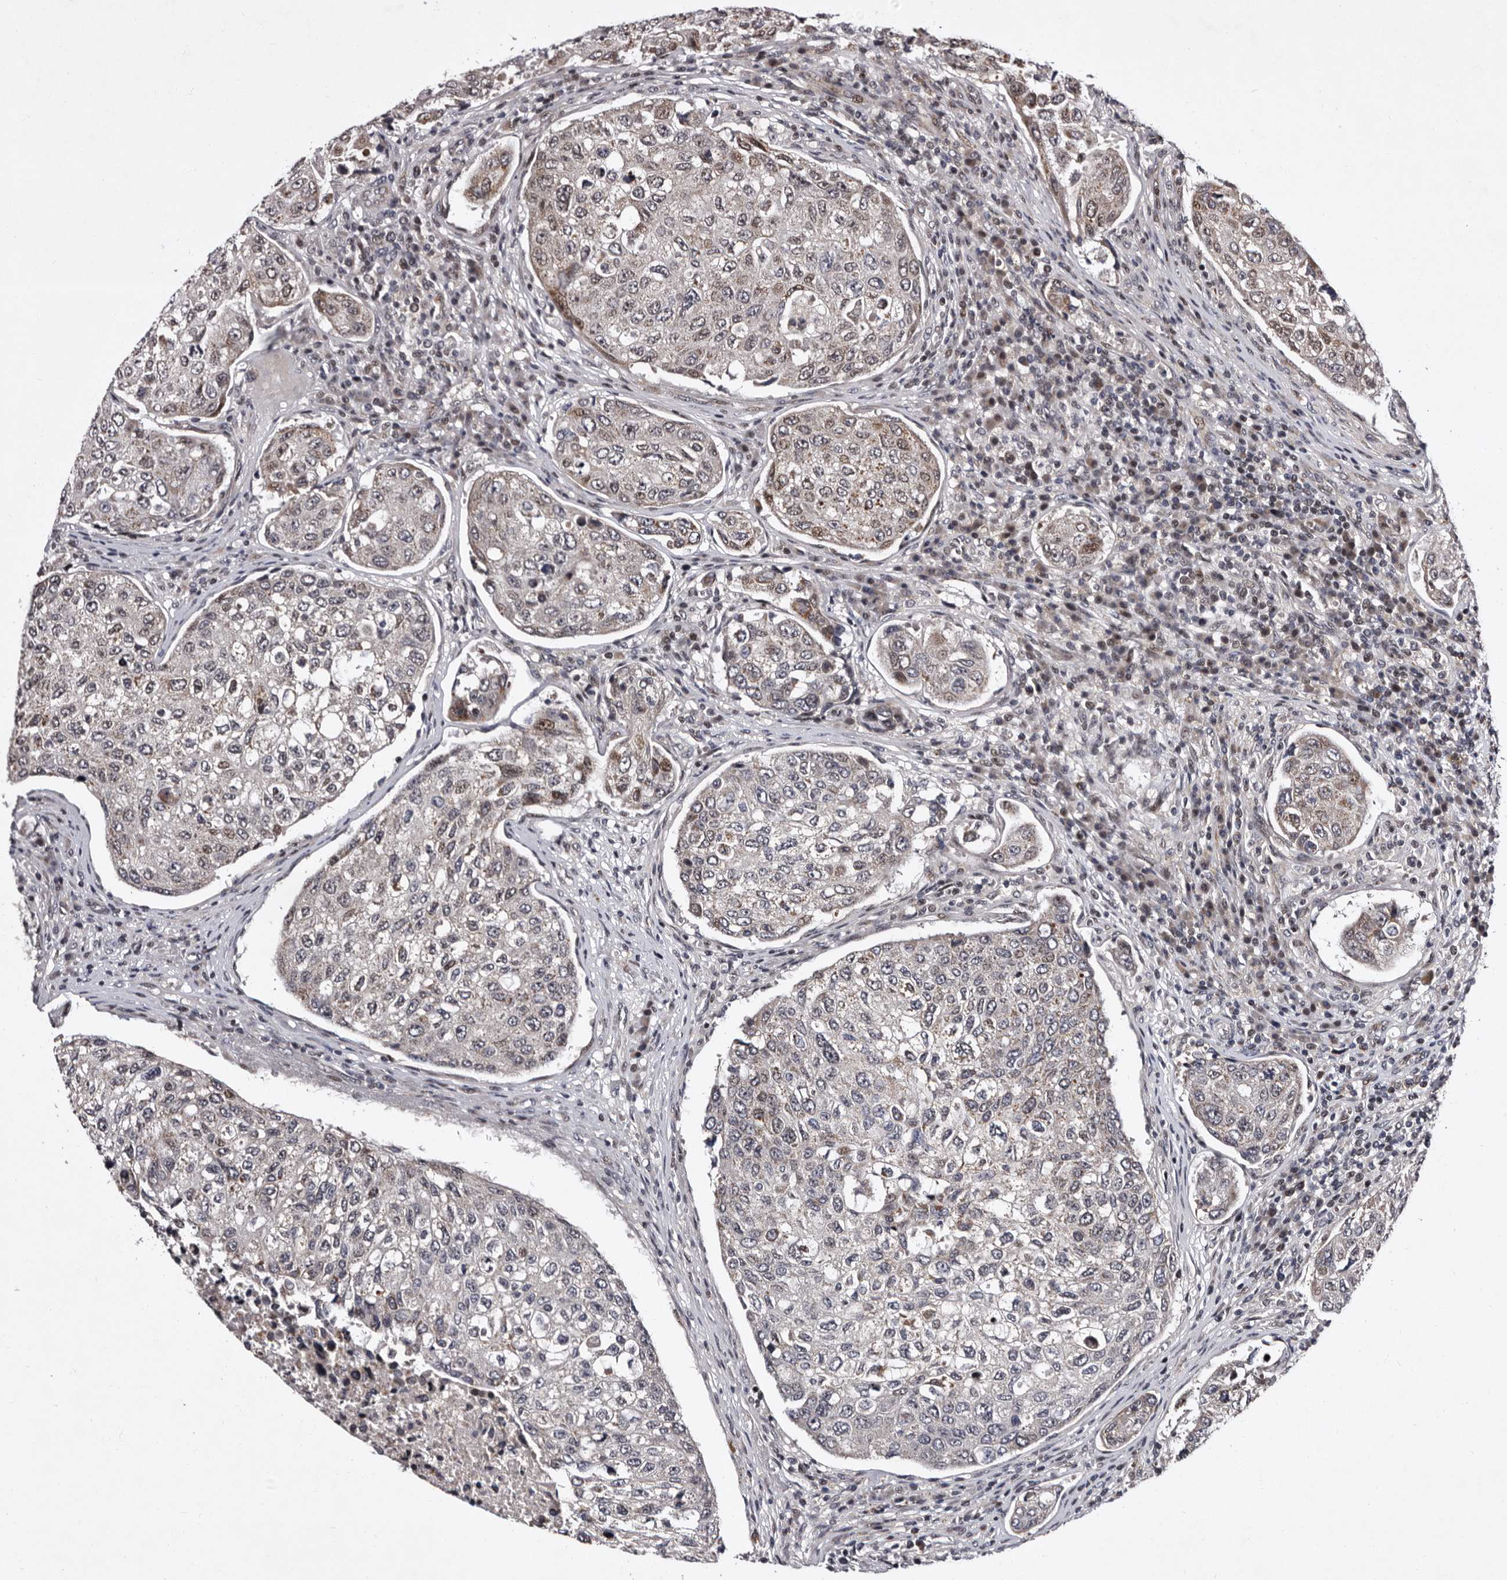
{"staining": {"intensity": "moderate", "quantity": "25%-75%", "location": "cytoplasmic/membranous,nuclear"}, "tissue": "urothelial cancer", "cell_type": "Tumor cells", "image_type": "cancer", "snomed": [{"axis": "morphology", "description": "Urothelial carcinoma, High grade"}, {"axis": "topography", "description": "Lymph node"}, {"axis": "topography", "description": "Urinary bladder"}], "caption": "Urothelial cancer stained with a brown dye exhibits moderate cytoplasmic/membranous and nuclear positive expression in about 25%-75% of tumor cells.", "gene": "TNKS", "patient": {"sex": "male", "age": 51}}